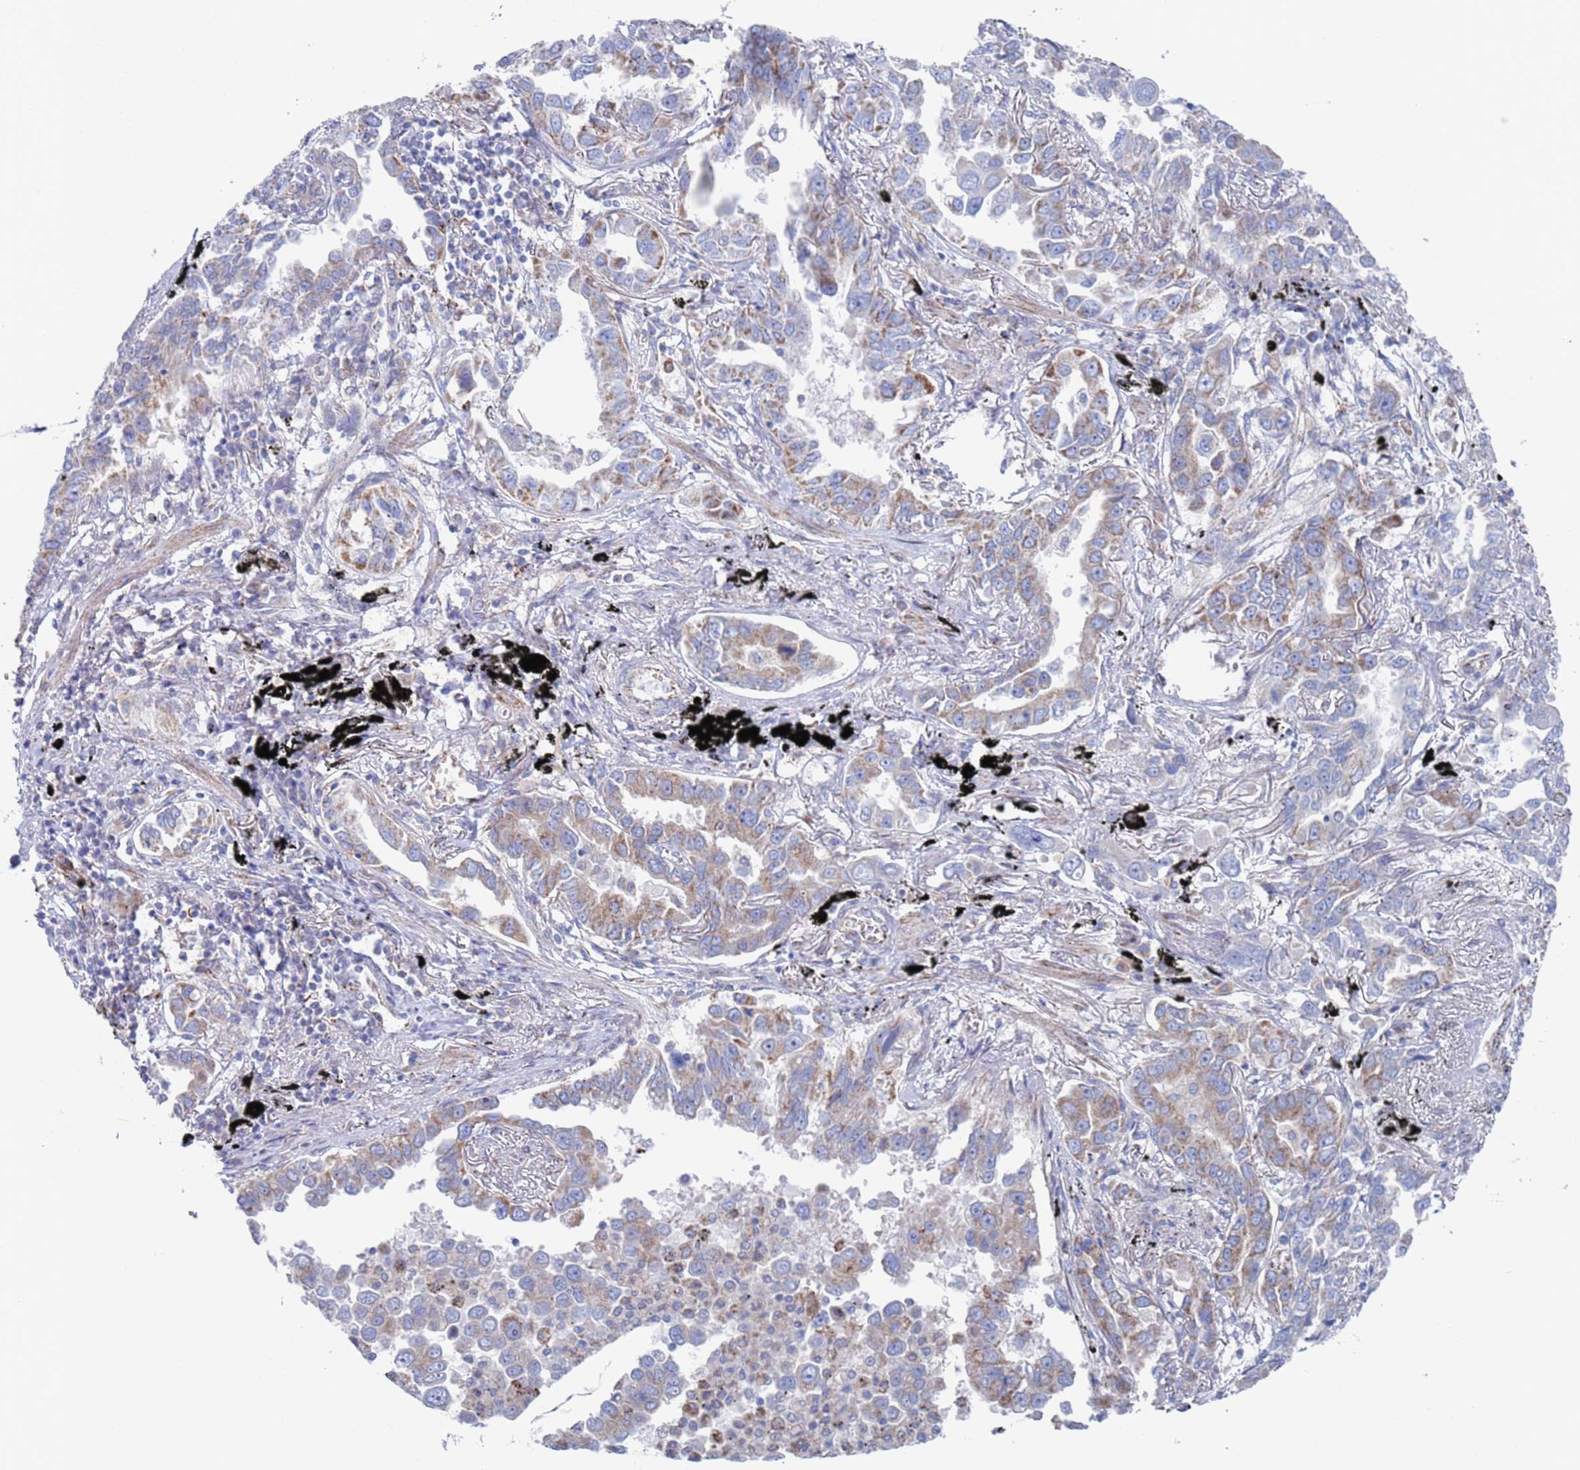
{"staining": {"intensity": "weak", "quantity": "25%-75%", "location": "cytoplasmic/membranous"}, "tissue": "lung cancer", "cell_type": "Tumor cells", "image_type": "cancer", "snomed": [{"axis": "morphology", "description": "Adenocarcinoma, NOS"}, {"axis": "topography", "description": "Lung"}], "caption": "IHC of human lung adenocarcinoma exhibits low levels of weak cytoplasmic/membranous positivity in approximately 25%-75% of tumor cells.", "gene": "CHCHD6", "patient": {"sex": "male", "age": 67}}